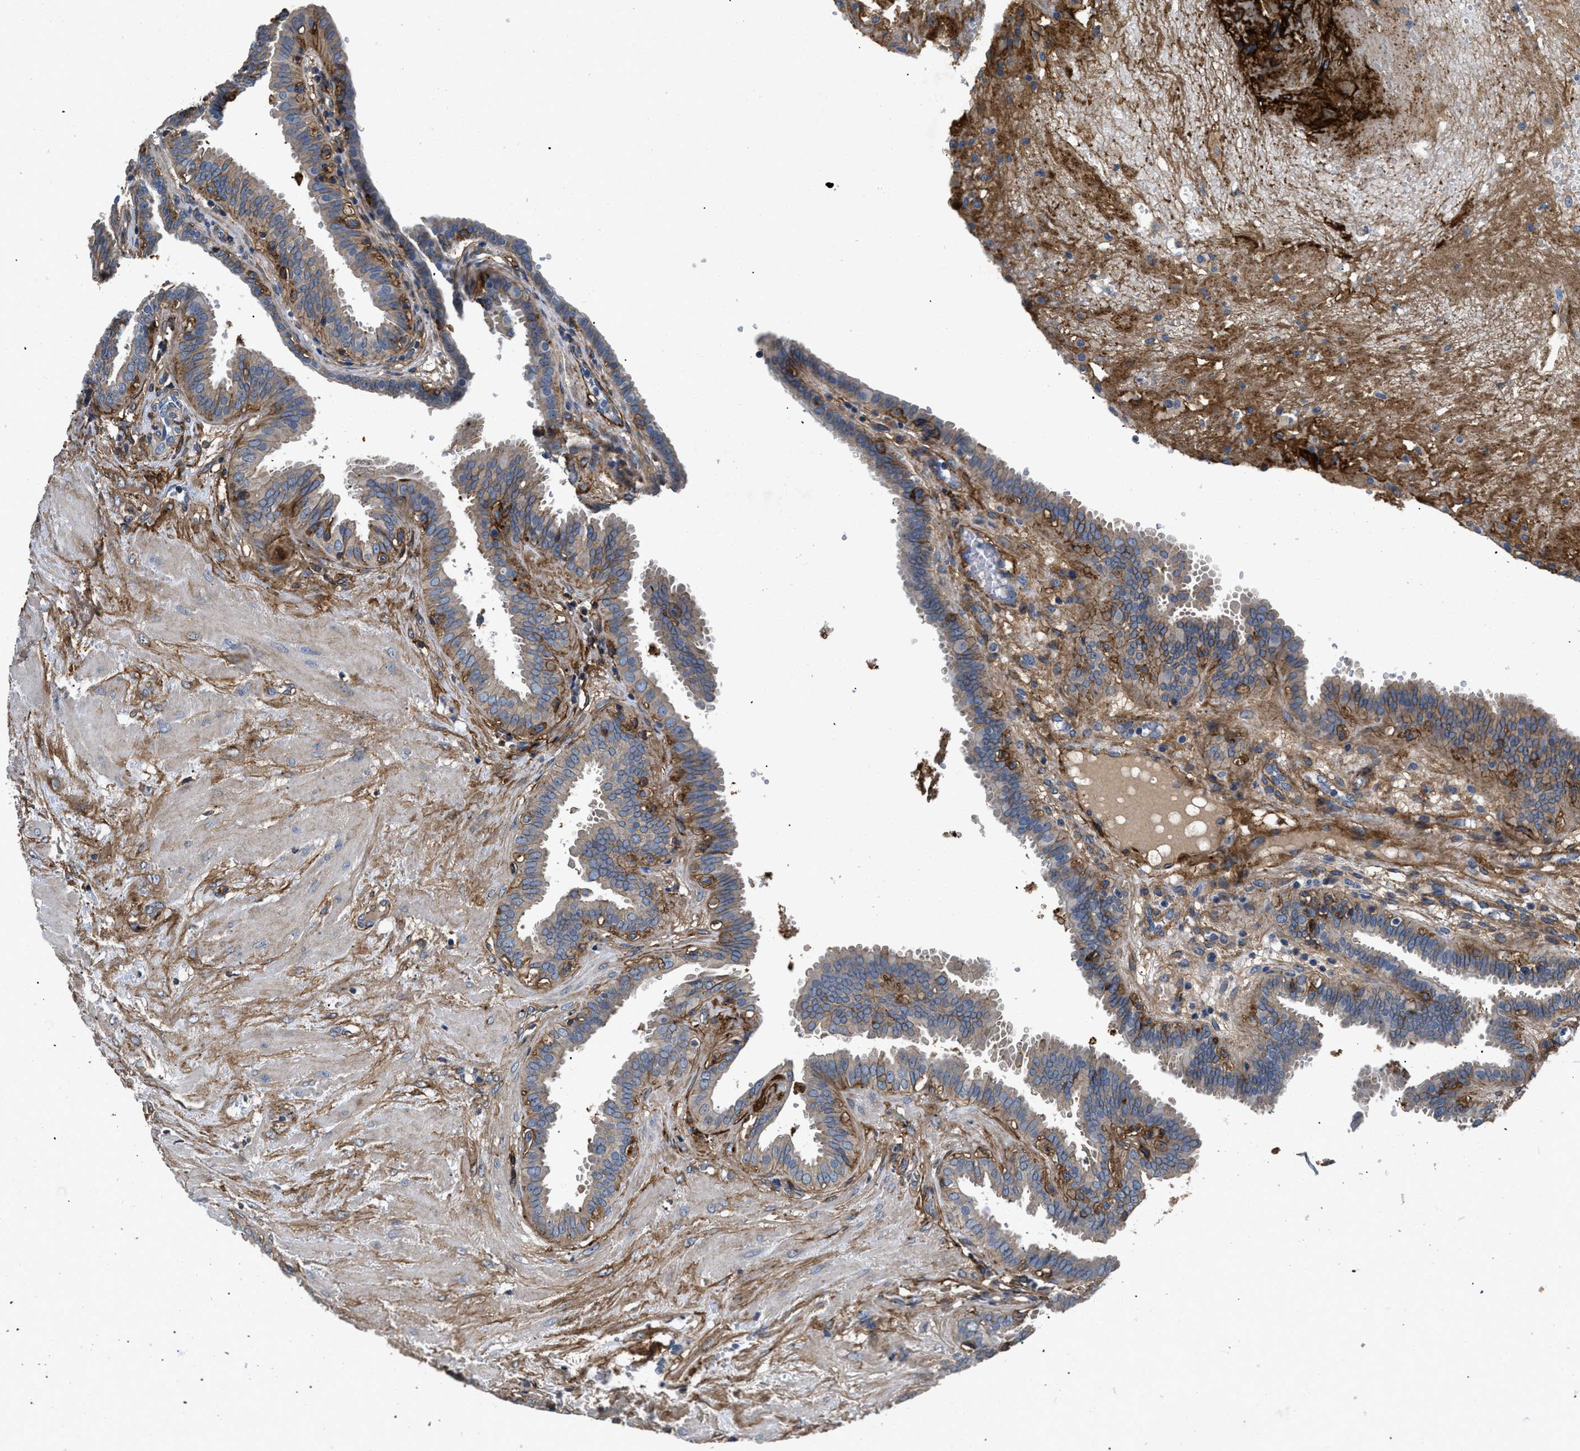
{"staining": {"intensity": "moderate", "quantity": "25%-75%", "location": "cytoplasmic/membranous"}, "tissue": "fallopian tube", "cell_type": "Glandular cells", "image_type": "normal", "snomed": [{"axis": "morphology", "description": "Normal tissue, NOS"}, {"axis": "topography", "description": "Fallopian tube"}, {"axis": "topography", "description": "Placenta"}], "caption": "This photomicrograph shows IHC staining of normal human fallopian tube, with medium moderate cytoplasmic/membranous expression in about 25%-75% of glandular cells.", "gene": "CD276", "patient": {"sex": "female", "age": 32}}